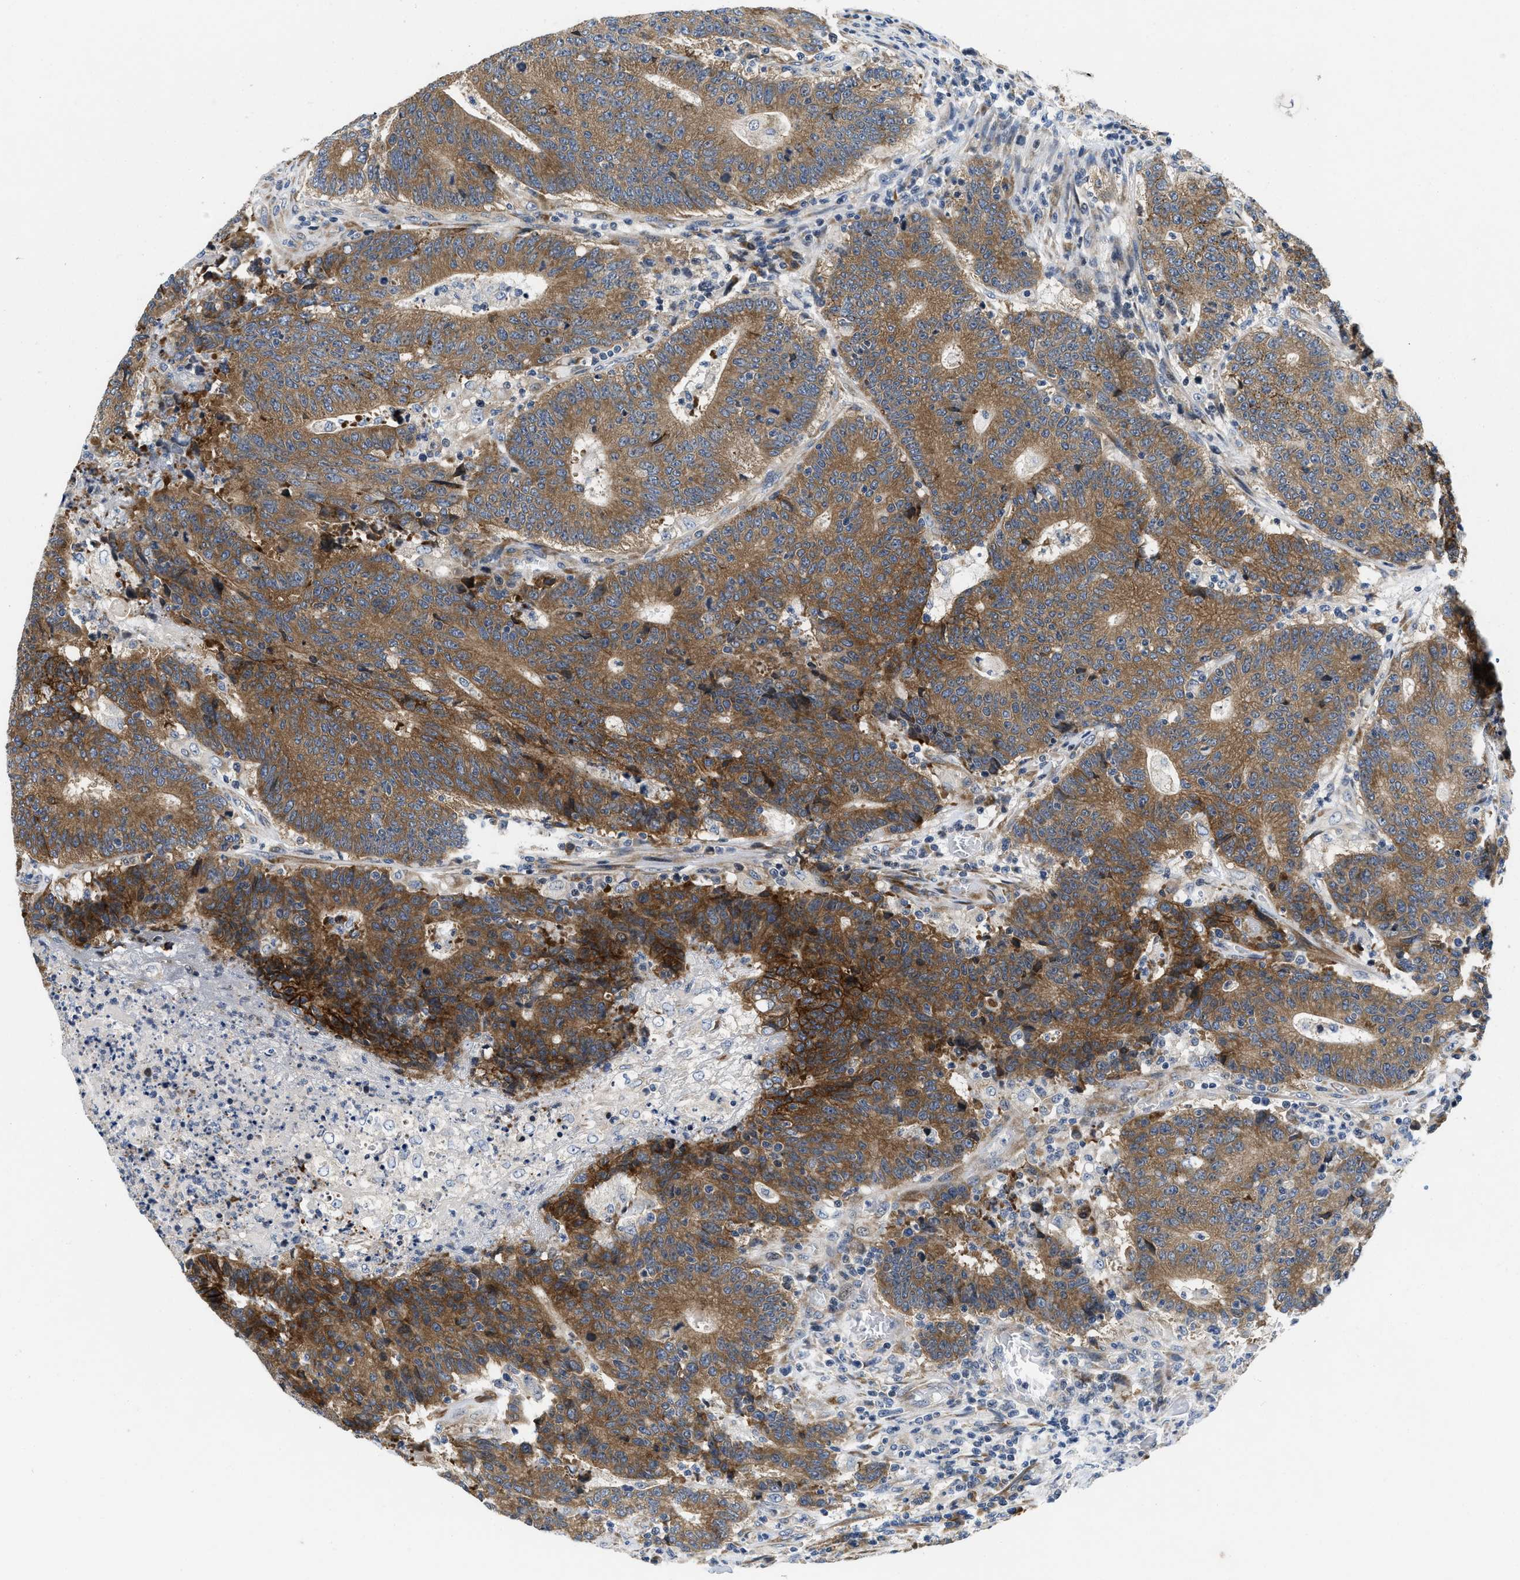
{"staining": {"intensity": "moderate", "quantity": ">75%", "location": "cytoplasmic/membranous"}, "tissue": "colorectal cancer", "cell_type": "Tumor cells", "image_type": "cancer", "snomed": [{"axis": "morphology", "description": "Normal tissue, NOS"}, {"axis": "morphology", "description": "Adenocarcinoma, NOS"}, {"axis": "topography", "description": "Colon"}], "caption": "Colorectal cancer stained with IHC exhibits moderate cytoplasmic/membranous expression in approximately >75% of tumor cells.", "gene": "IKBKE", "patient": {"sex": "female", "age": 75}}